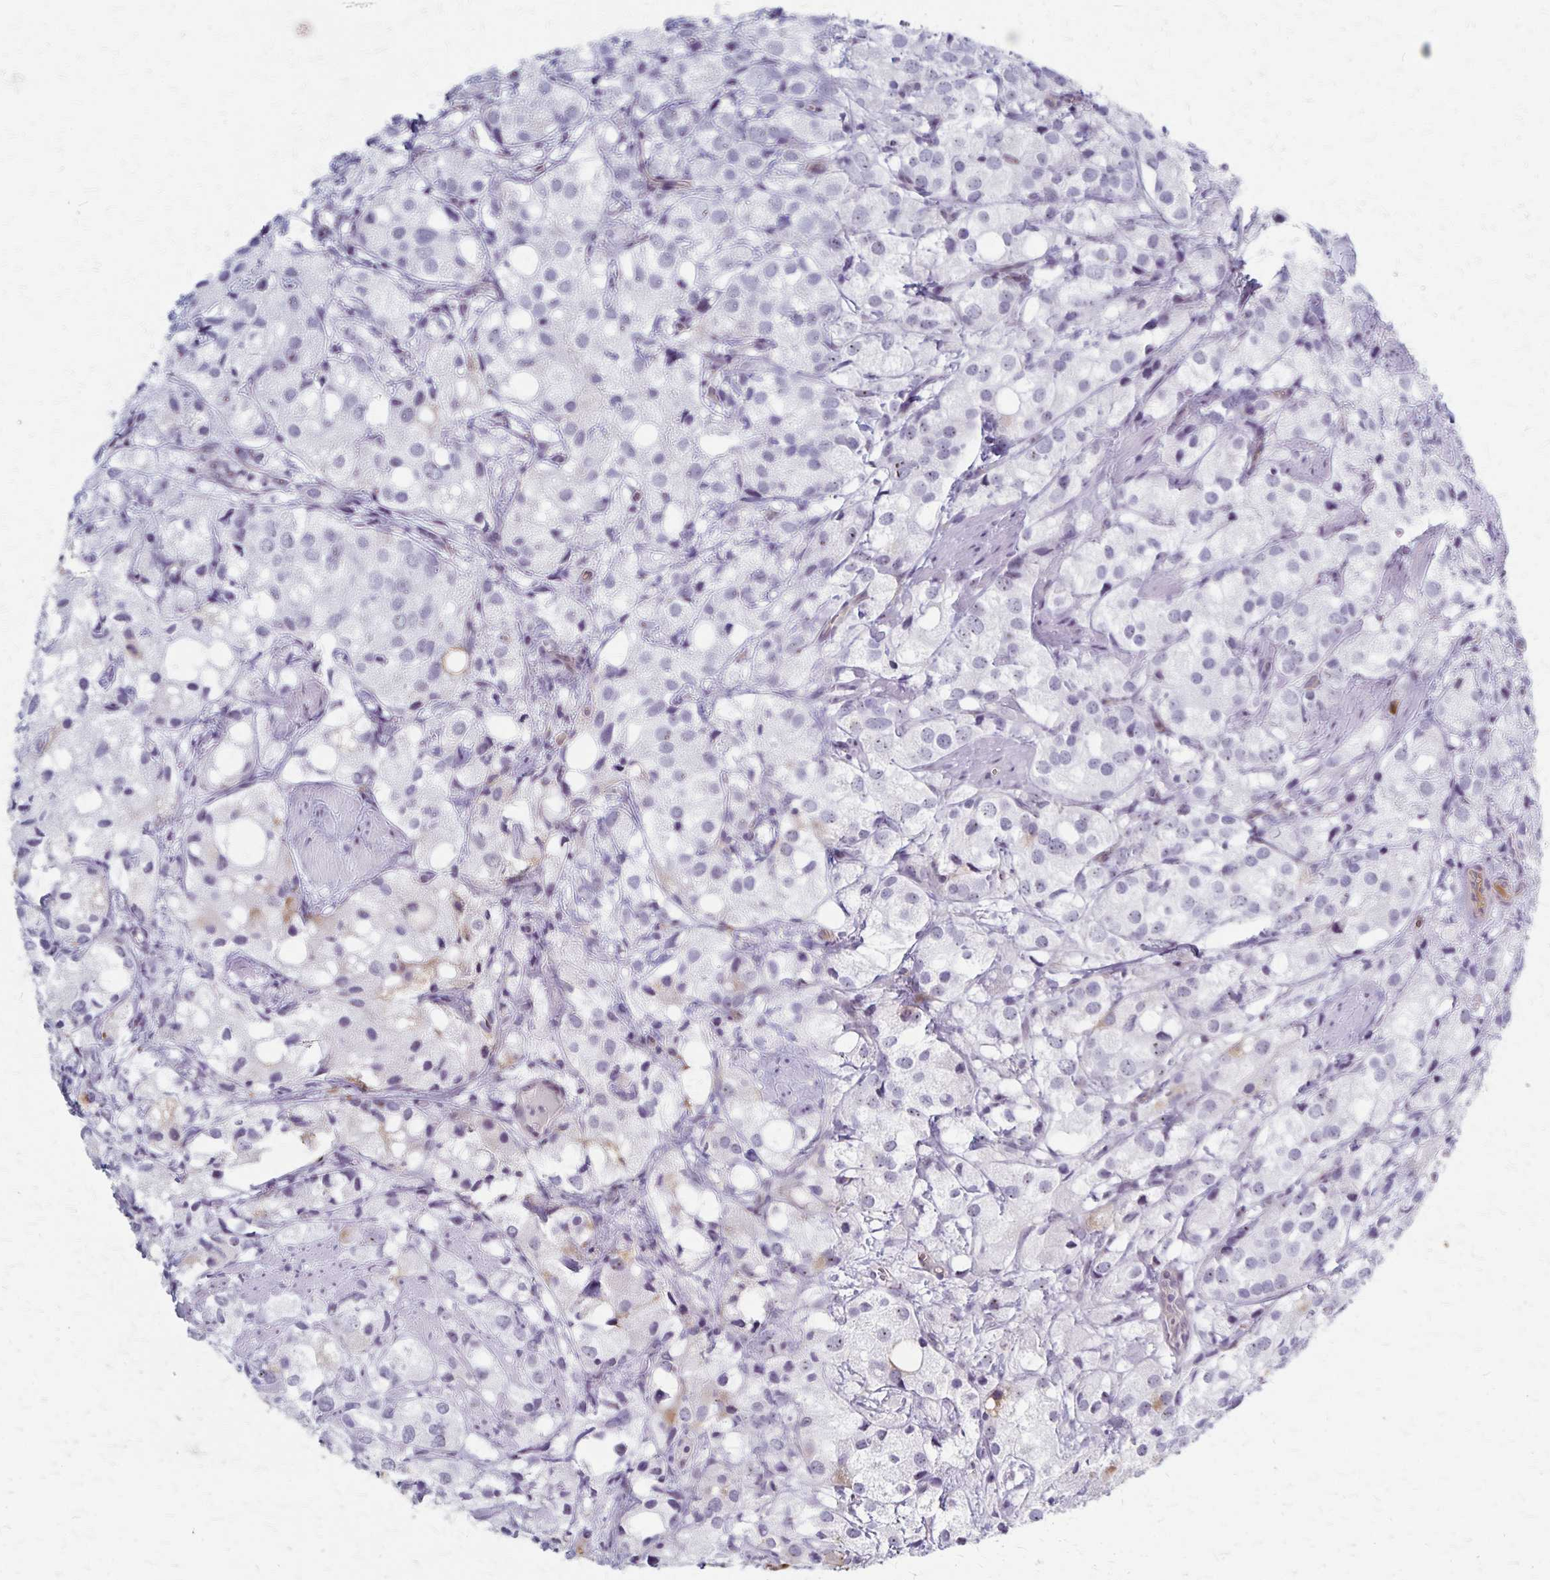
{"staining": {"intensity": "negative", "quantity": "none", "location": "none"}, "tissue": "prostate cancer", "cell_type": "Tumor cells", "image_type": "cancer", "snomed": [{"axis": "morphology", "description": "Adenocarcinoma, High grade"}, {"axis": "topography", "description": "Prostate"}], "caption": "Adenocarcinoma (high-grade) (prostate) was stained to show a protein in brown. There is no significant expression in tumor cells. (Brightfield microscopy of DAB immunohistochemistry at high magnification).", "gene": "DLK2", "patient": {"sex": "male", "age": 86}}